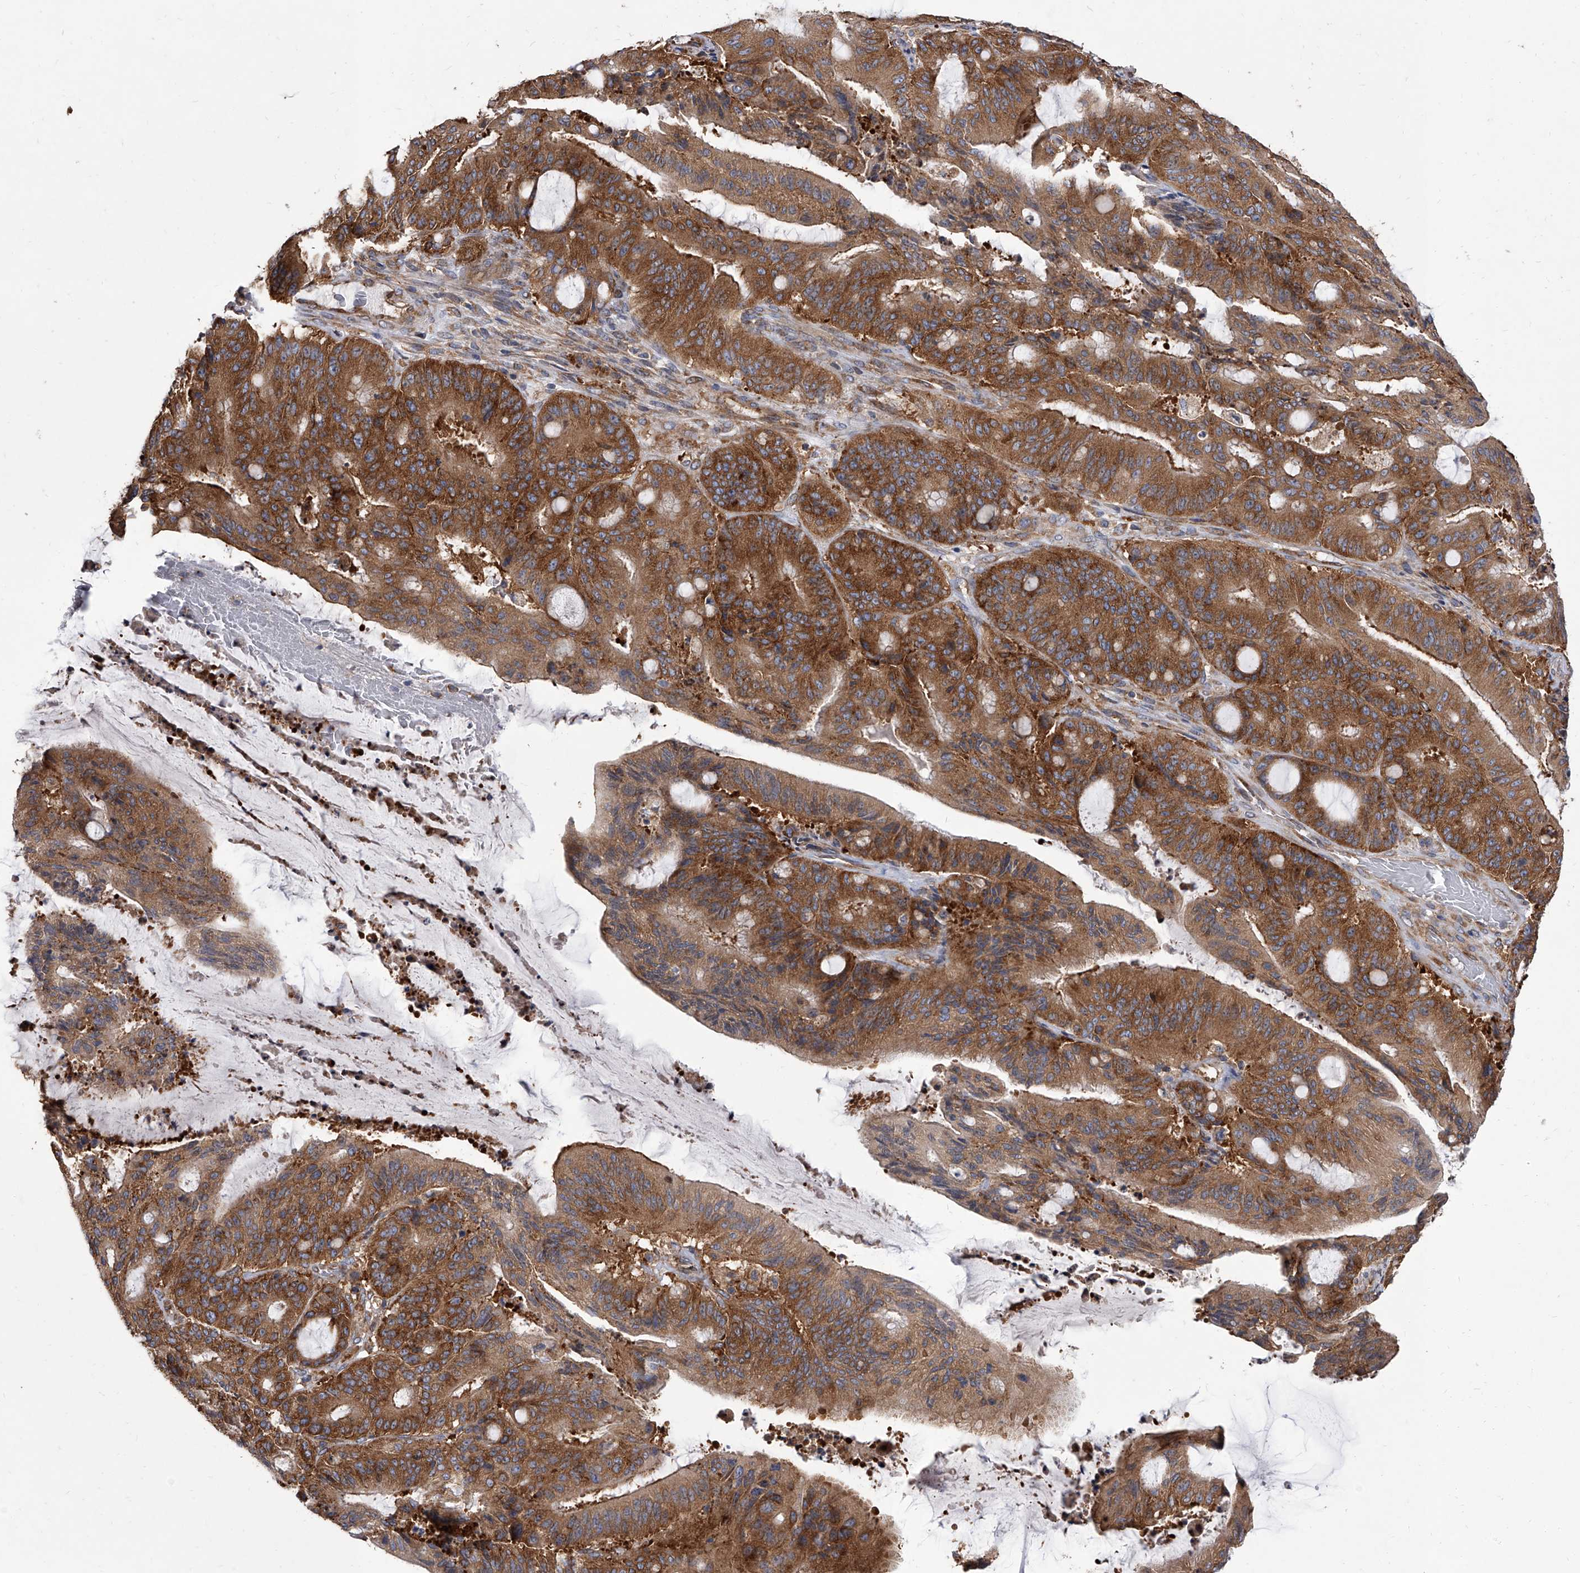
{"staining": {"intensity": "strong", "quantity": ">75%", "location": "cytoplasmic/membranous"}, "tissue": "liver cancer", "cell_type": "Tumor cells", "image_type": "cancer", "snomed": [{"axis": "morphology", "description": "Normal tissue, NOS"}, {"axis": "morphology", "description": "Cholangiocarcinoma"}, {"axis": "topography", "description": "Liver"}, {"axis": "topography", "description": "Peripheral nerve tissue"}], "caption": "Immunohistochemistry (IHC) staining of liver cancer, which reveals high levels of strong cytoplasmic/membranous staining in approximately >75% of tumor cells indicating strong cytoplasmic/membranous protein staining. The staining was performed using DAB (brown) for protein detection and nuclei were counterstained in hematoxylin (blue).", "gene": "EIF2S2", "patient": {"sex": "female", "age": 73}}